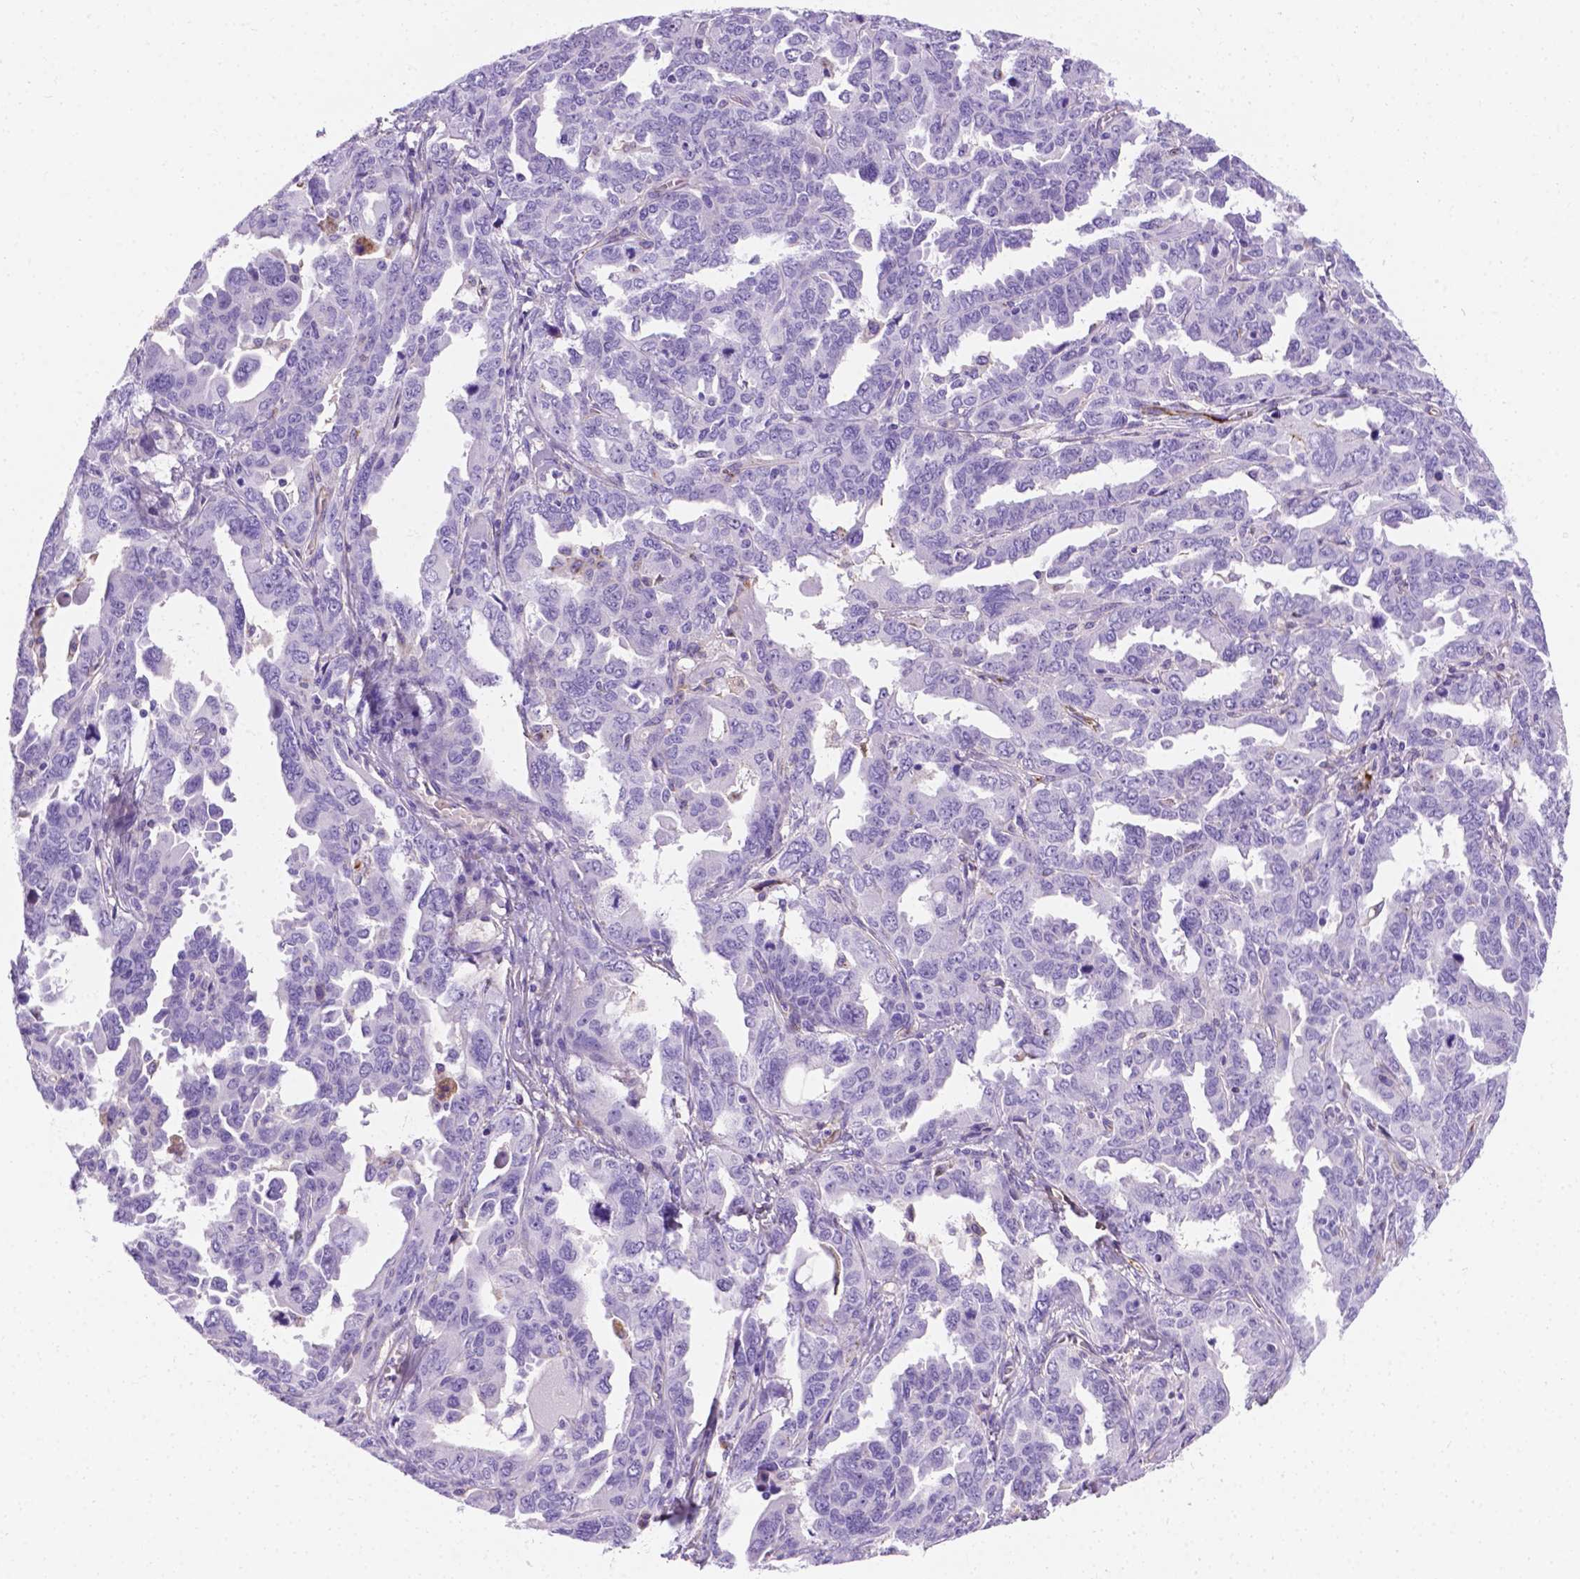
{"staining": {"intensity": "negative", "quantity": "none", "location": "none"}, "tissue": "ovarian cancer", "cell_type": "Tumor cells", "image_type": "cancer", "snomed": [{"axis": "morphology", "description": "Adenocarcinoma, NOS"}, {"axis": "morphology", "description": "Carcinoma, endometroid"}, {"axis": "topography", "description": "Ovary"}], "caption": "The photomicrograph reveals no significant staining in tumor cells of ovarian cancer.", "gene": "APOE", "patient": {"sex": "female", "age": 72}}